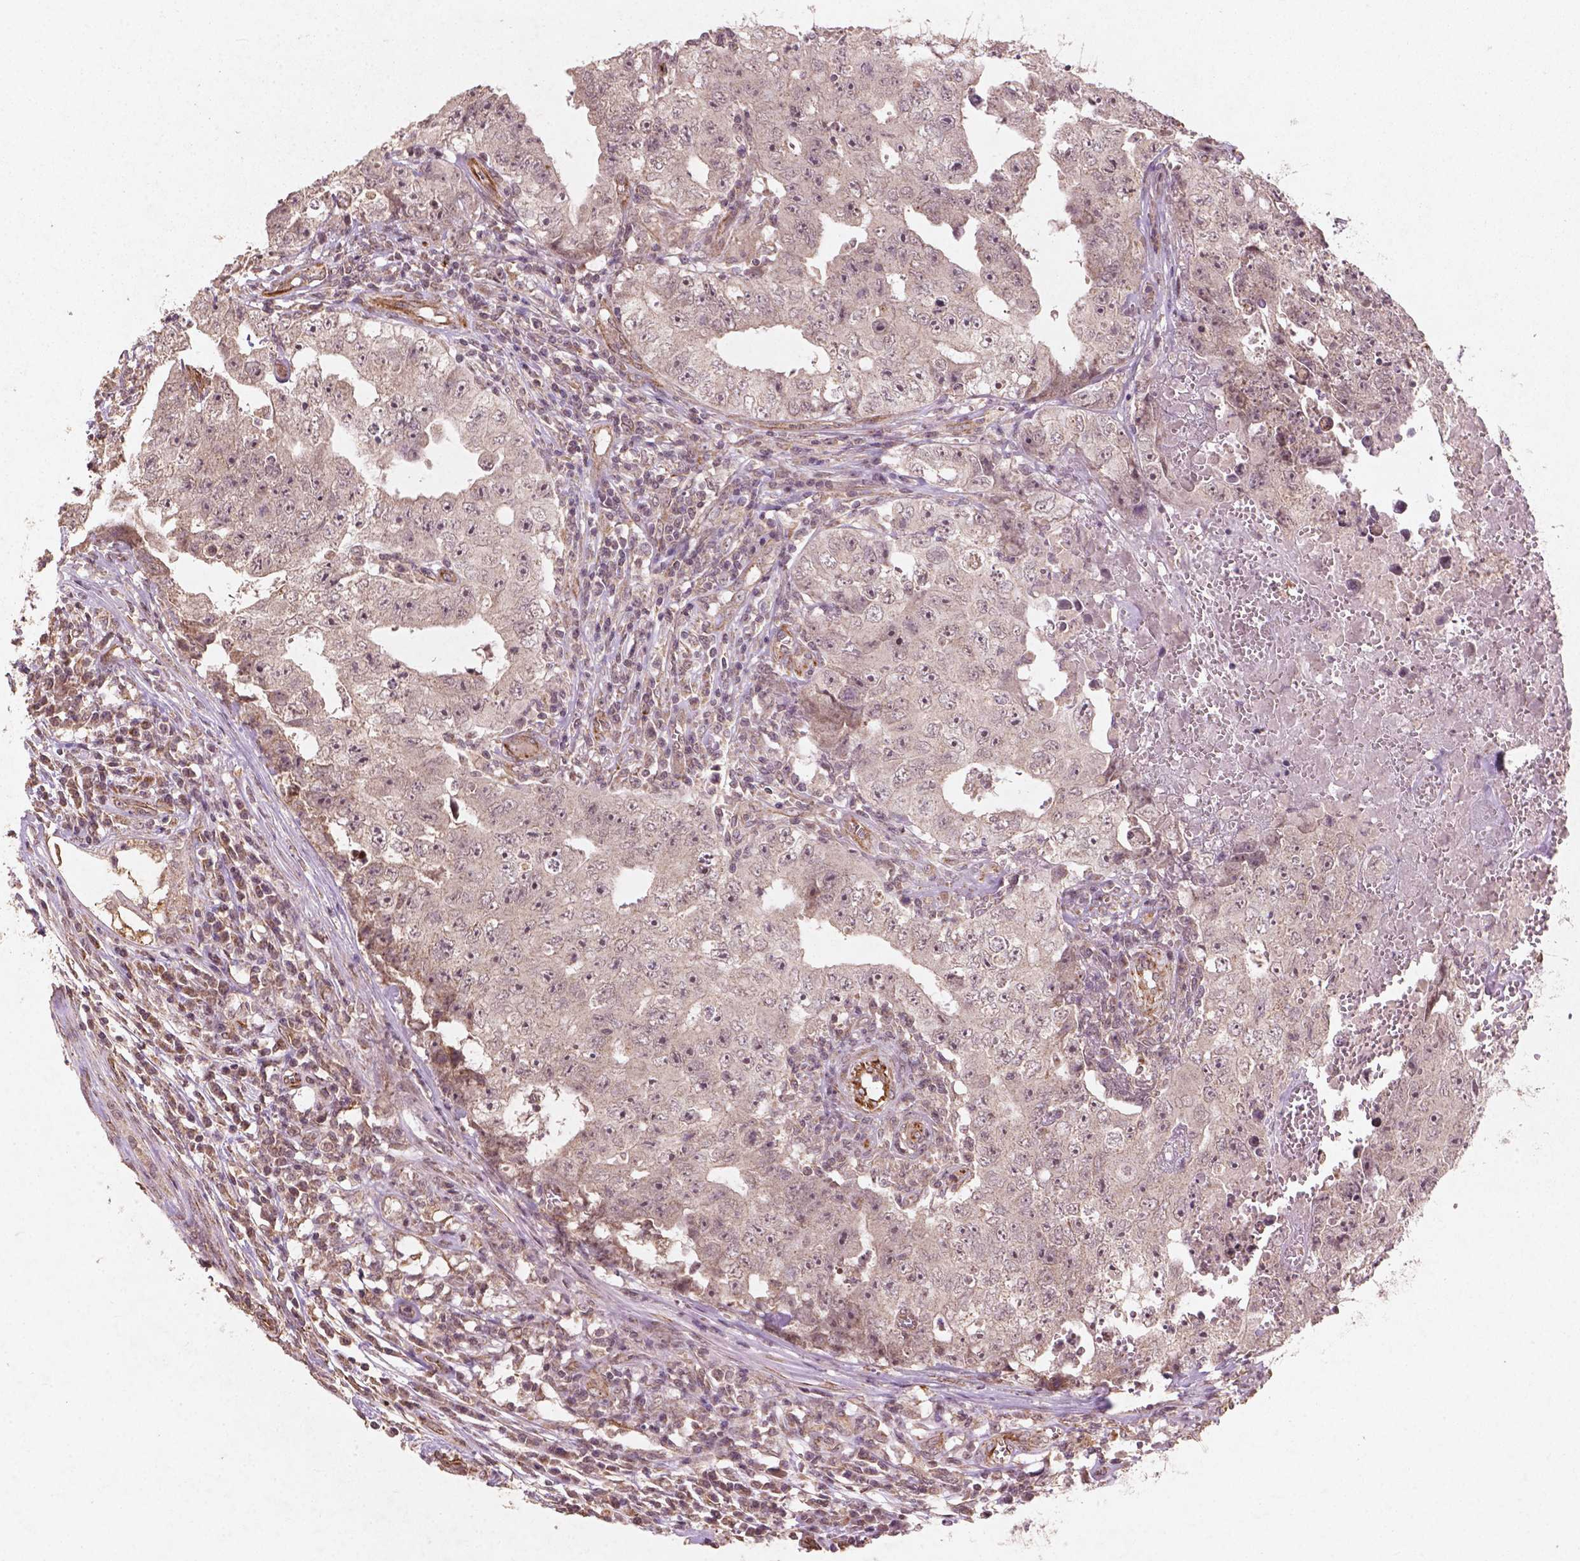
{"staining": {"intensity": "negative", "quantity": "none", "location": "none"}, "tissue": "testis cancer", "cell_type": "Tumor cells", "image_type": "cancer", "snomed": [{"axis": "morphology", "description": "Carcinoma, Embryonal, NOS"}, {"axis": "topography", "description": "Testis"}], "caption": "This is an IHC image of testis embryonal carcinoma. There is no positivity in tumor cells.", "gene": "SMAD2", "patient": {"sex": "male", "age": 36}}